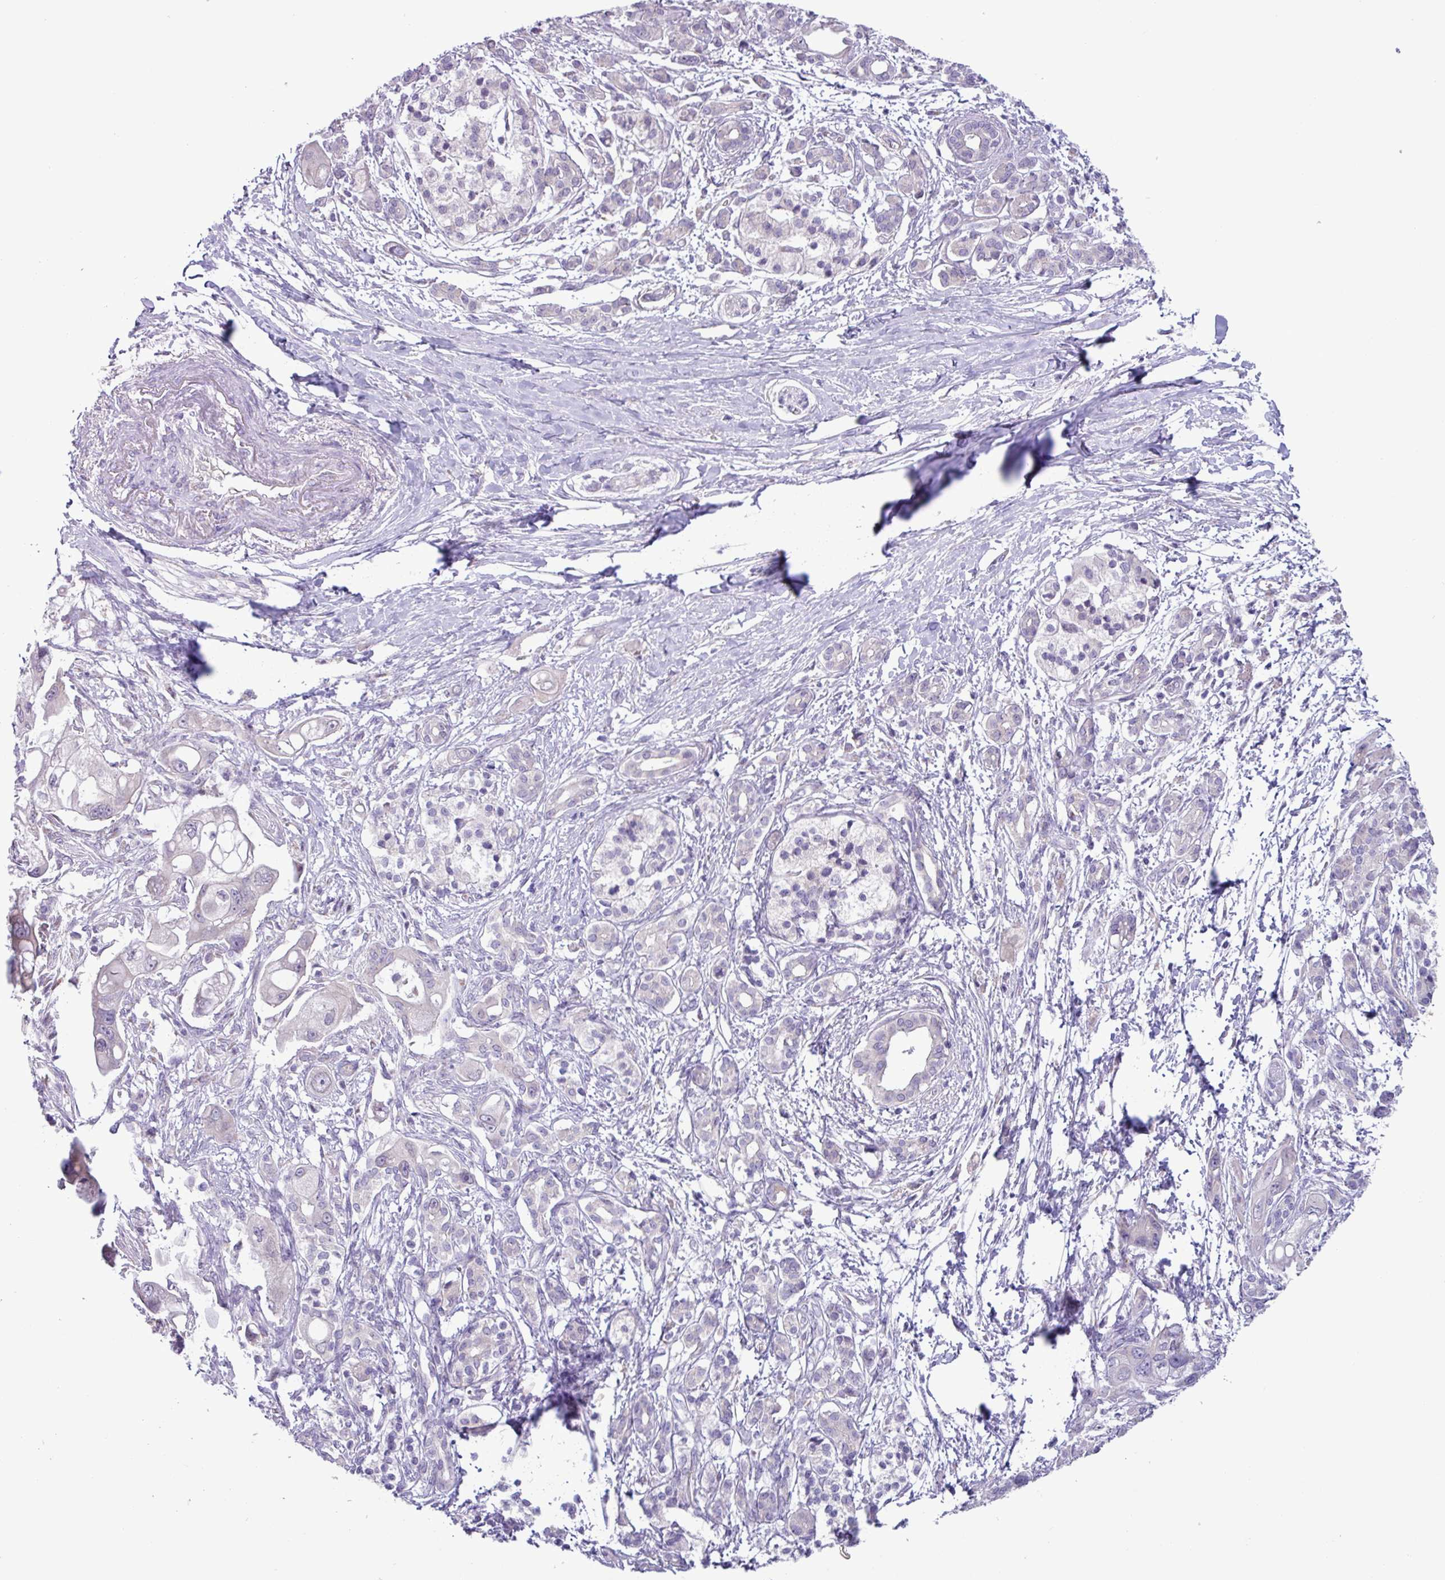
{"staining": {"intensity": "negative", "quantity": "none", "location": "none"}, "tissue": "pancreatic cancer", "cell_type": "Tumor cells", "image_type": "cancer", "snomed": [{"axis": "morphology", "description": "Adenocarcinoma, NOS"}, {"axis": "topography", "description": "Pancreas"}], "caption": "Immunohistochemistry of pancreatic adenocarcinoma shows no positivity in tumor cells.", "gene": "STIMATE", "patient": {"sex": "male", "age": 68}}